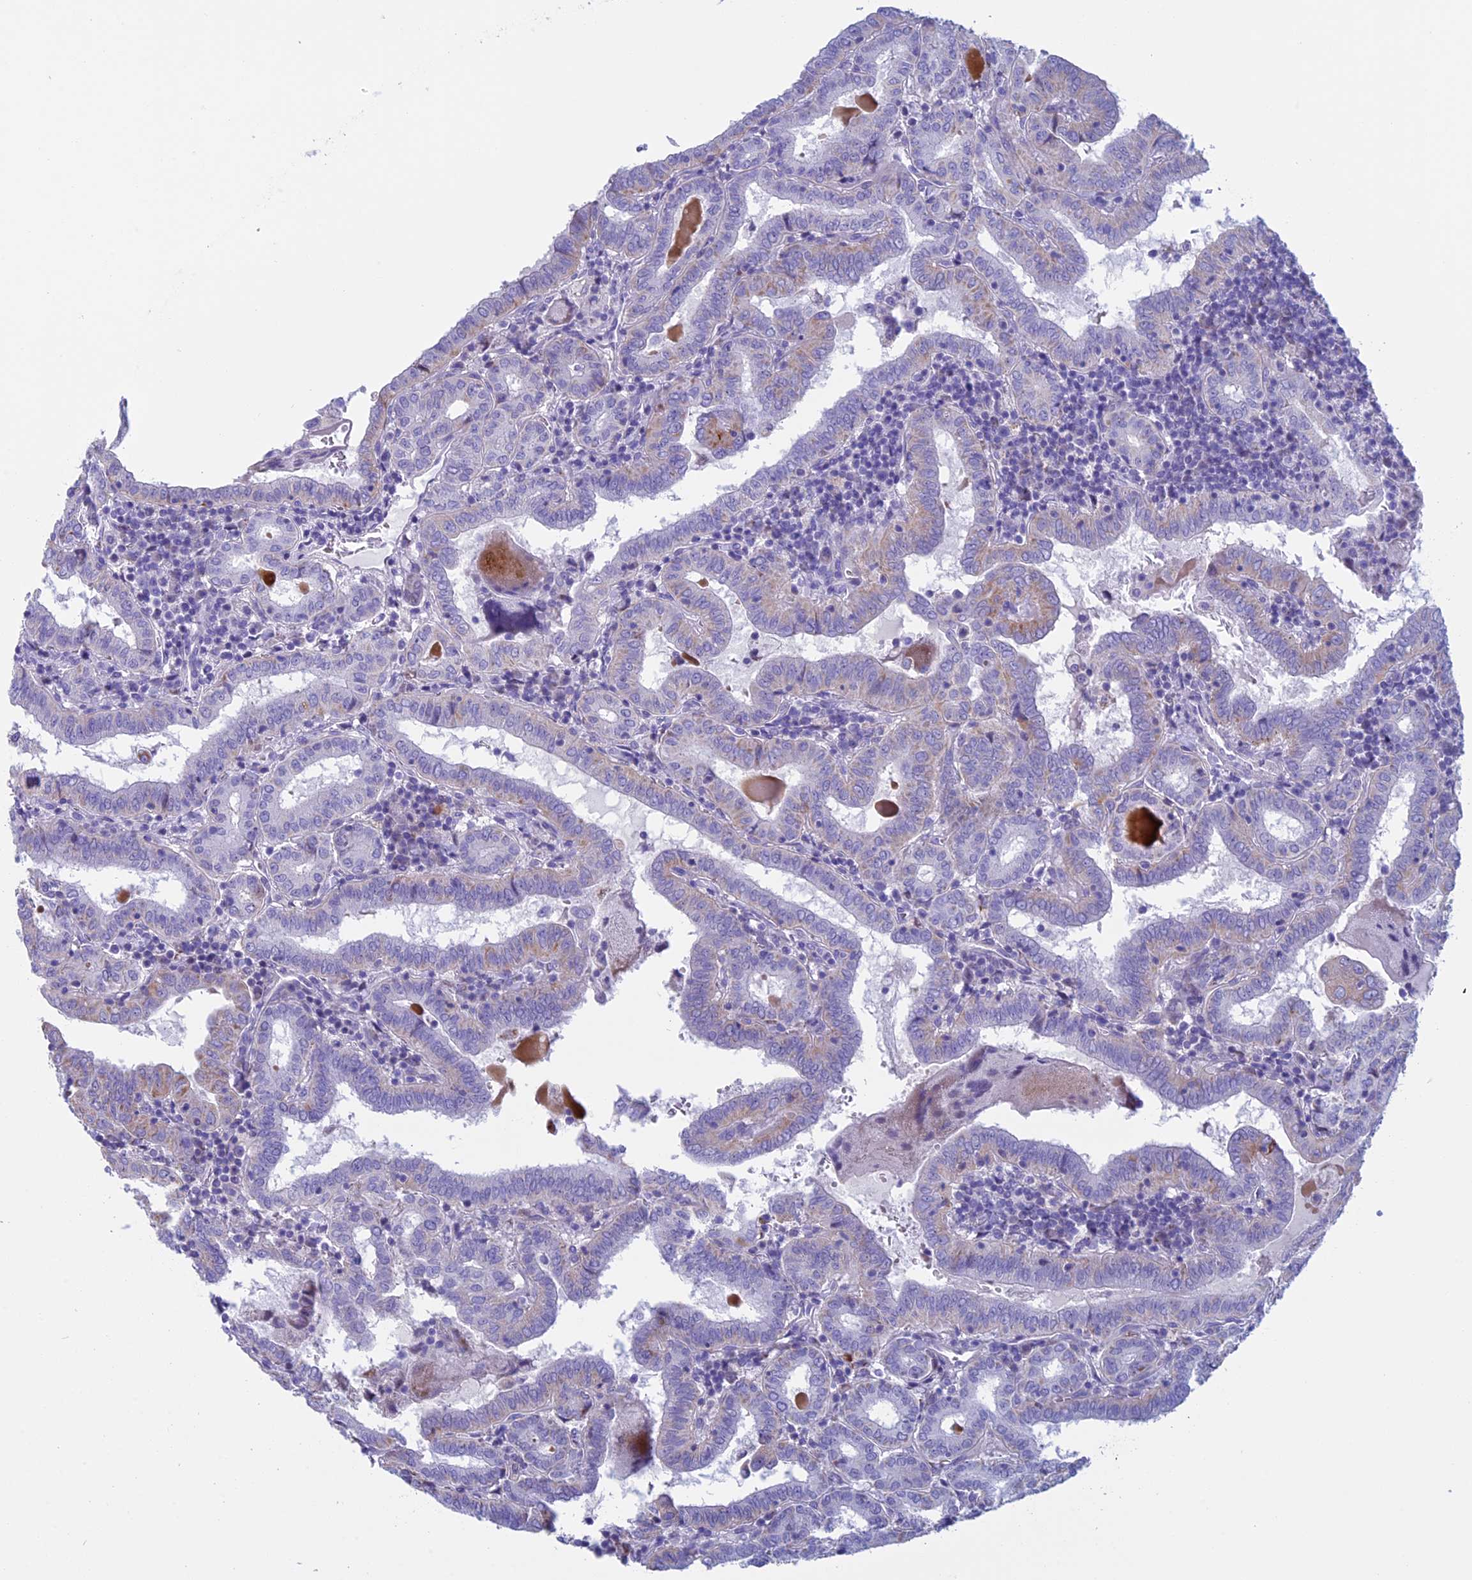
{"staining": {"intensity": "negative", "quantity": "none", "location": "none"}, "tissue": "thyroid cancer", "cell_type": "Tumor cells", "image_type": "cancer", "snomed": [{"axis": "morphology", "description": "Papillary adenocarcinoma, NOS"}, {"axis": "topography", "description": "Thyroid gland"}], "caption": "An IHC histopathology image of papillary adenocarcinoma (thyroid) is shown. There is no staining in tumor cells of papillary adenocarcinoma (thyroid).", "gene": "ZNF563", "patient": {"sex": "female", "age": 72}}